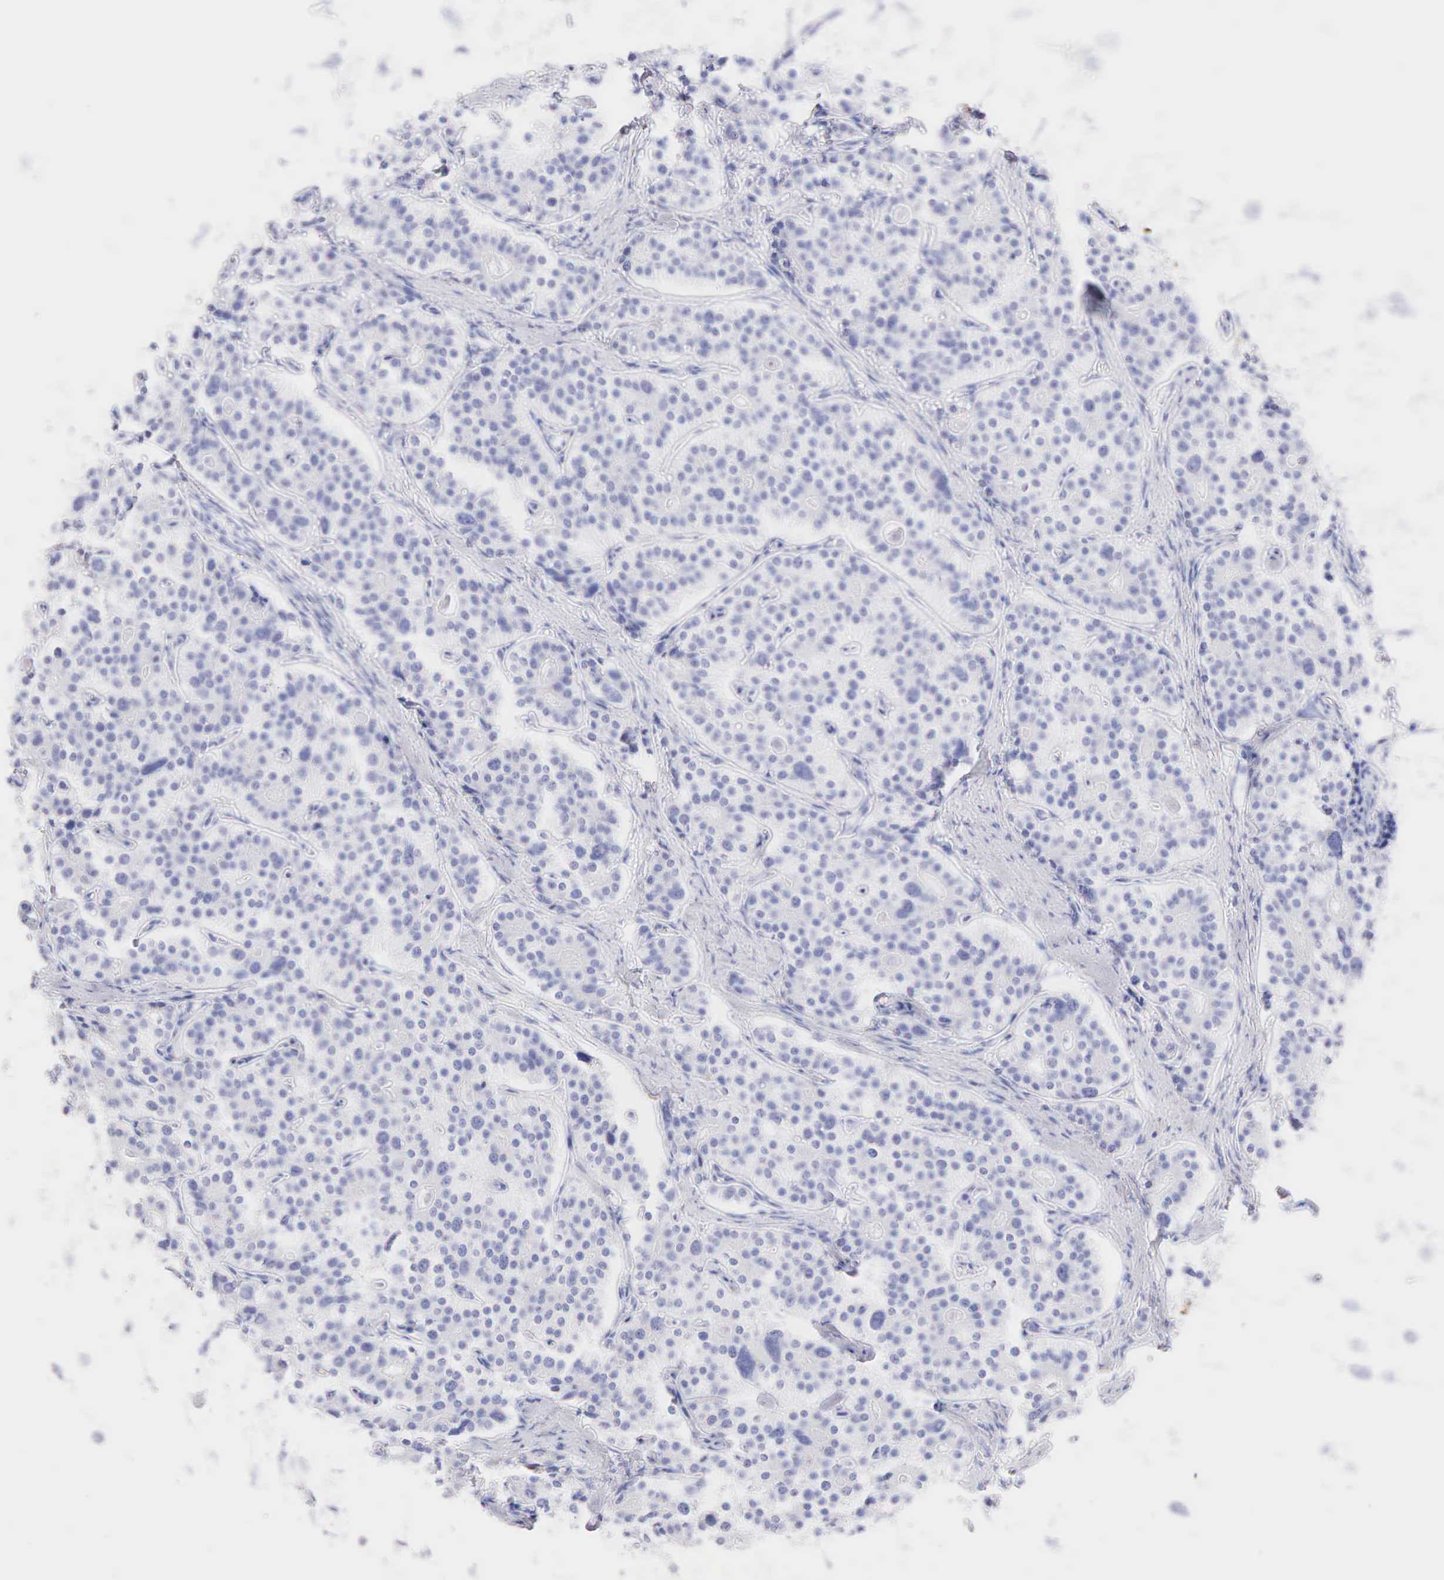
{"staining": {"intensity": "negative", "quantity": "none", "location": "none"}, "tissue": "carcinoid", "cell_type": "Tumor cells", "image_type": "cancer", "snomed": [{"axis": "morphology", "description": "Carcinoid, malignant, NOS"}, {"axis": "topography", "description": "Small intestine"}], "caption": "IHC of malignant carcinoid reveals no expression in tumor cells. The staining is performed using DAB brown chromogen with nuclei counter-stained in using hematoxylin.", "gene": "KRT14", "patient": {"sex": "male", "age": 63}}